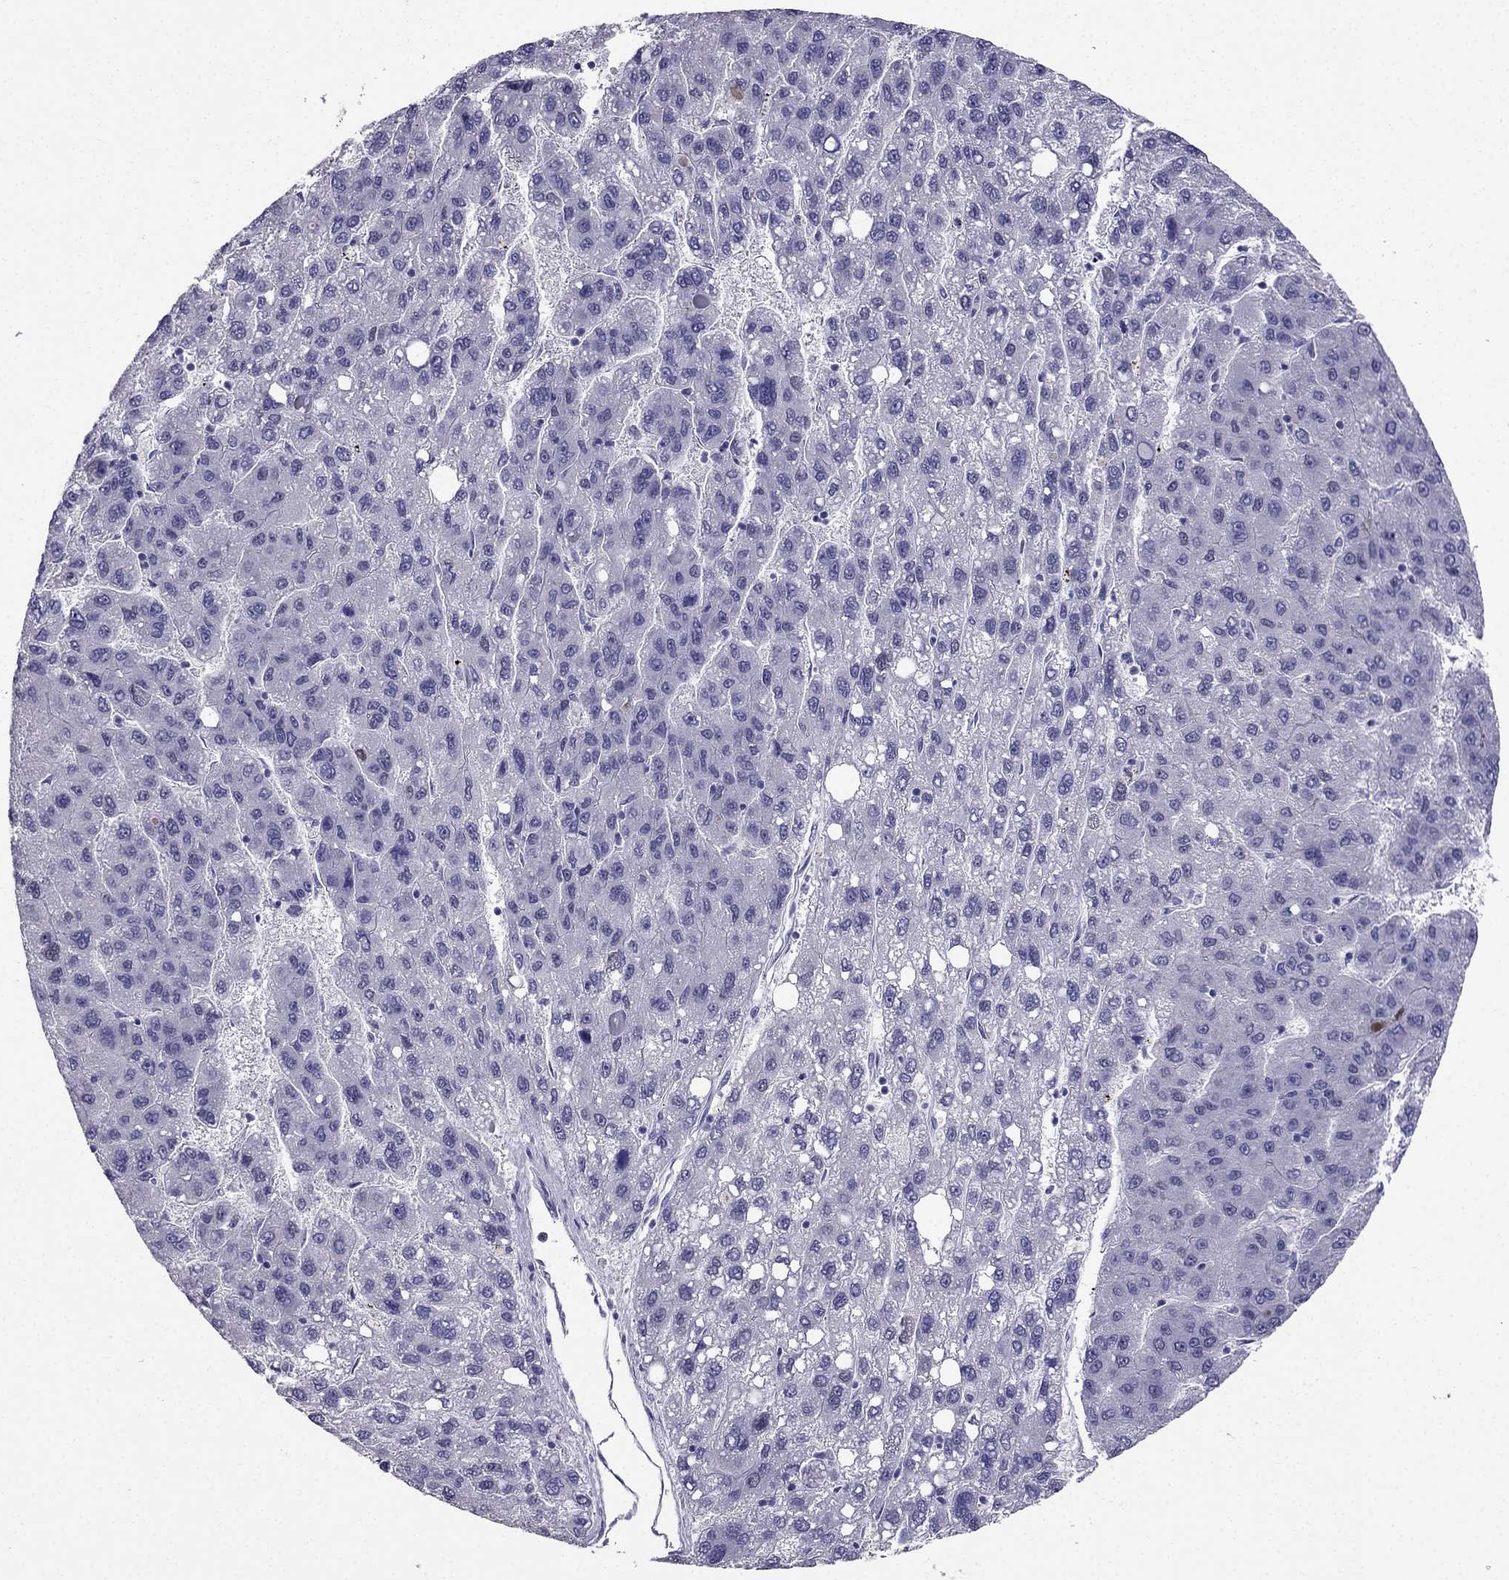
{"staining": {"intensity": "negative", "quantity": "none", "location": "none"}, "tissue": "liver cancer", "cell_type": "Tumor cells", "image_type": "cancer", "snomed": [{"axis": "morphology", "description": "Carcinoma, Hepatocellular, NOS"}, {"axis": "topography", "description": "Liver"}], "caption": "DAB immunohistochemical staining of human liver cancer (hepatocellular carcinoma) shows no significant expression in tumor cells.", "gene": "ARID3A", "patient": {"sex": "female", "age": 82}}